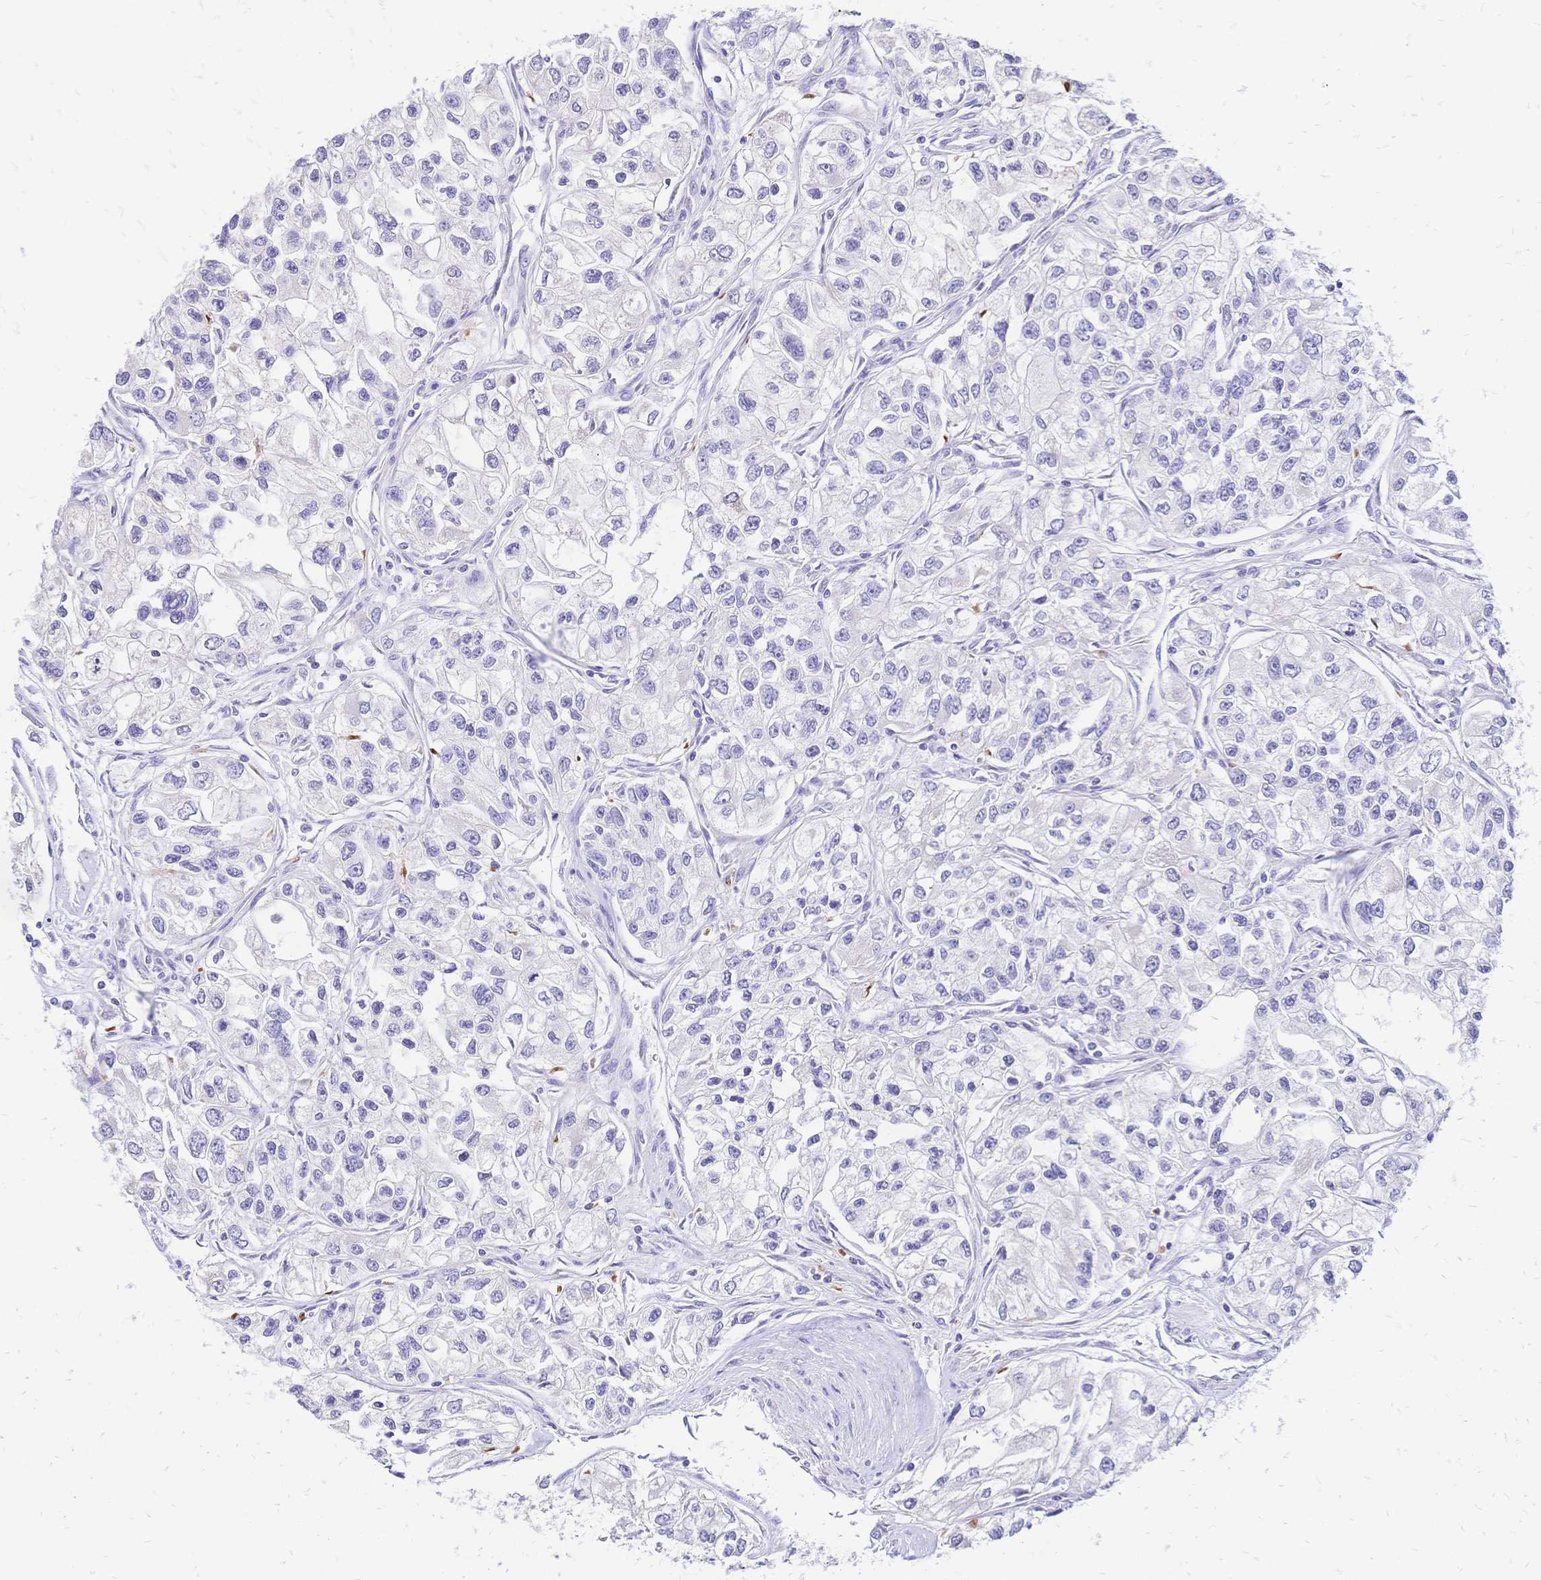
{"staining": {"intensity": "negative", "quantity": "none", "location": "none"}, "tissue": "renal cancer", "cell_type": "Tumor cells", "image_type": "cancer", "snomed": [{"axis": "morphology", "description": "Adenocarcinoma, NOS"}, {"axis": "topography", "description": "Kidney"}], "caption": "This is a histopathology image of immunohistochemistry staining of adenocarcinoma (renal), which shows no positivity in tumor cells. The staining is performed using DAB brown chromogen with nuclei counter-stained in using hematoxylin.", "gene": "GRB7", "patient": {"sex": "female", "age": 59}}